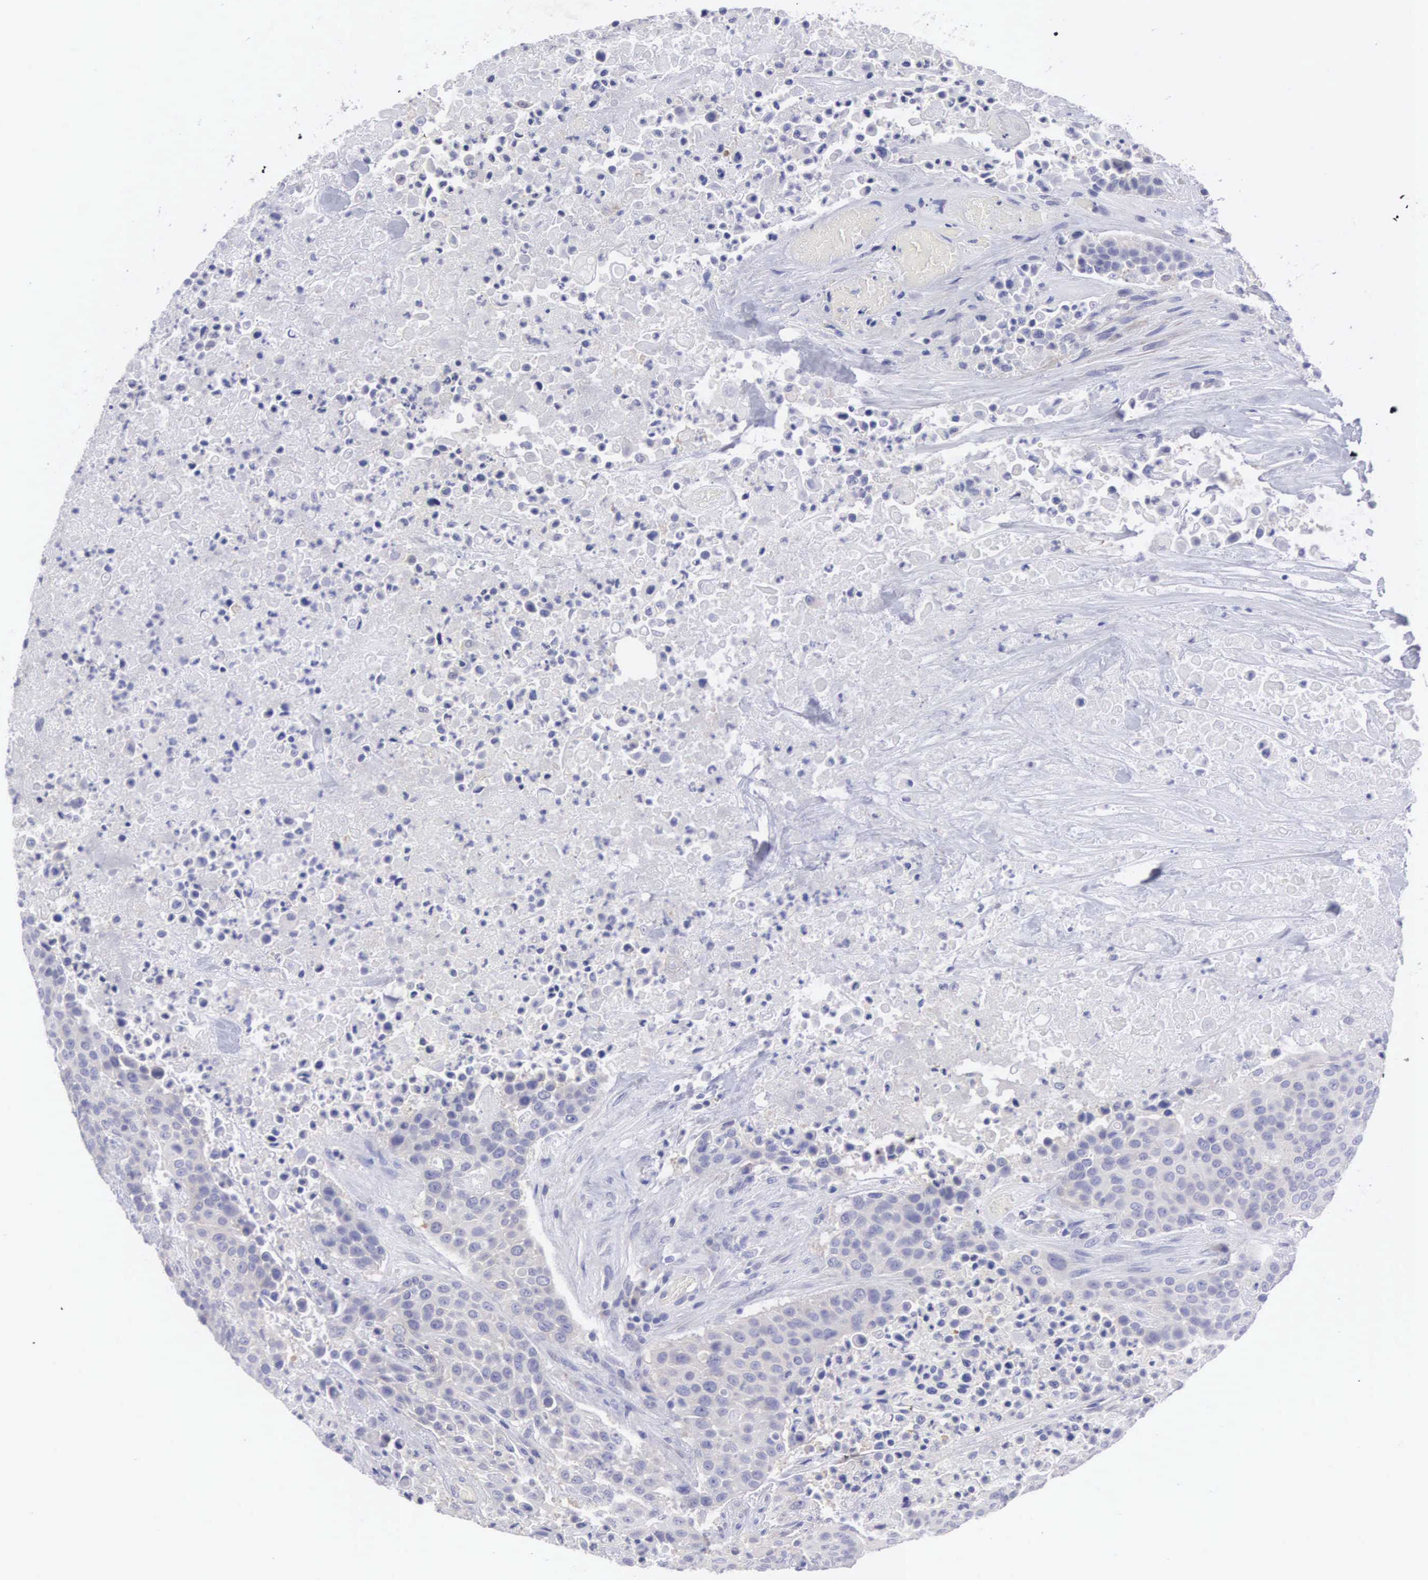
{"staining": {"intensity": "negative", "quantity": "none", "location": "none"}, "tissue": "urothelial cancer", "cell_type": "Tumor cells", "image_type": "cancer", "snomed": [{"axis": "morphology", "description": "Urothelial carcinoma, High grade"}, {"axis": "topography", "description": "Urinary bladder"}], "caption": "High power microscopy photomicrograph of an IHC micrograph of urothelial cancer, revealing no significant positivity in tumor cells. (Stains: DAB (3,3'-diaminobenzidine) immunohistochemistry (IHC) with hematoxylin counter stain, Microscopy: brightfield microscopy at high magnification).", "gene": "SLITRK4", "patient": {"sex": "male", "age": 74}}